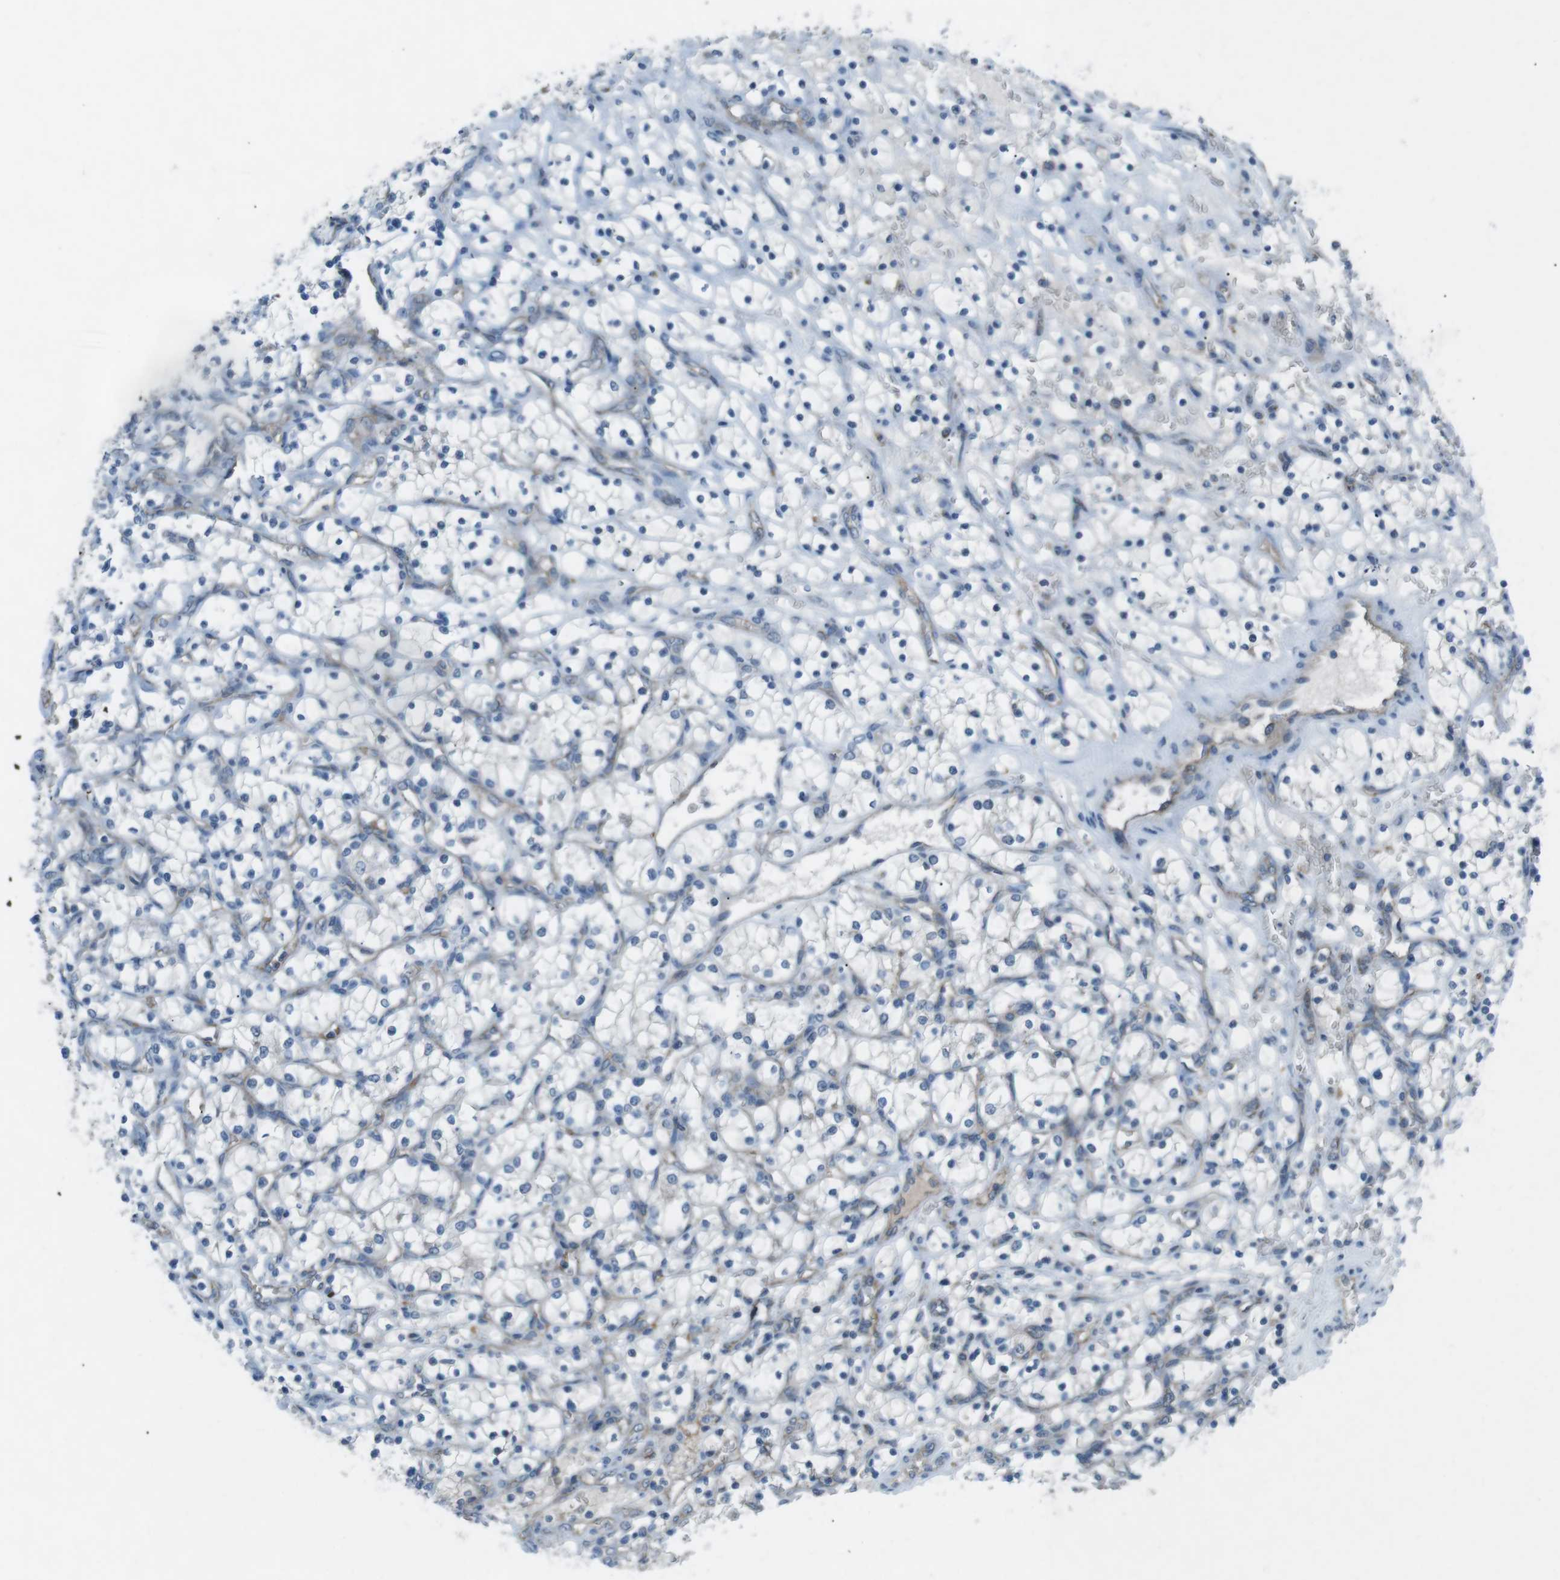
{"staining": {"intensity": "negative", "quantity": "none", "location": "none"}, "tissue": "renal cancer", "cell_type": "Tumor cells", "image_type": "cancer", "snomed": [{"axis": "morphology", "description": "Adenocarcinoma, NOS"}, {"axis": "topography", "description": "Kidney"}], "caption": "IHC histopathology image of neoplastic tissue: renal cancer (adenocarcinoma) stained with DAB reveals no significant protein positivity in tumor cells.", "gene": "SPTA1", "patient": {"sex": "female", "age": 69}}